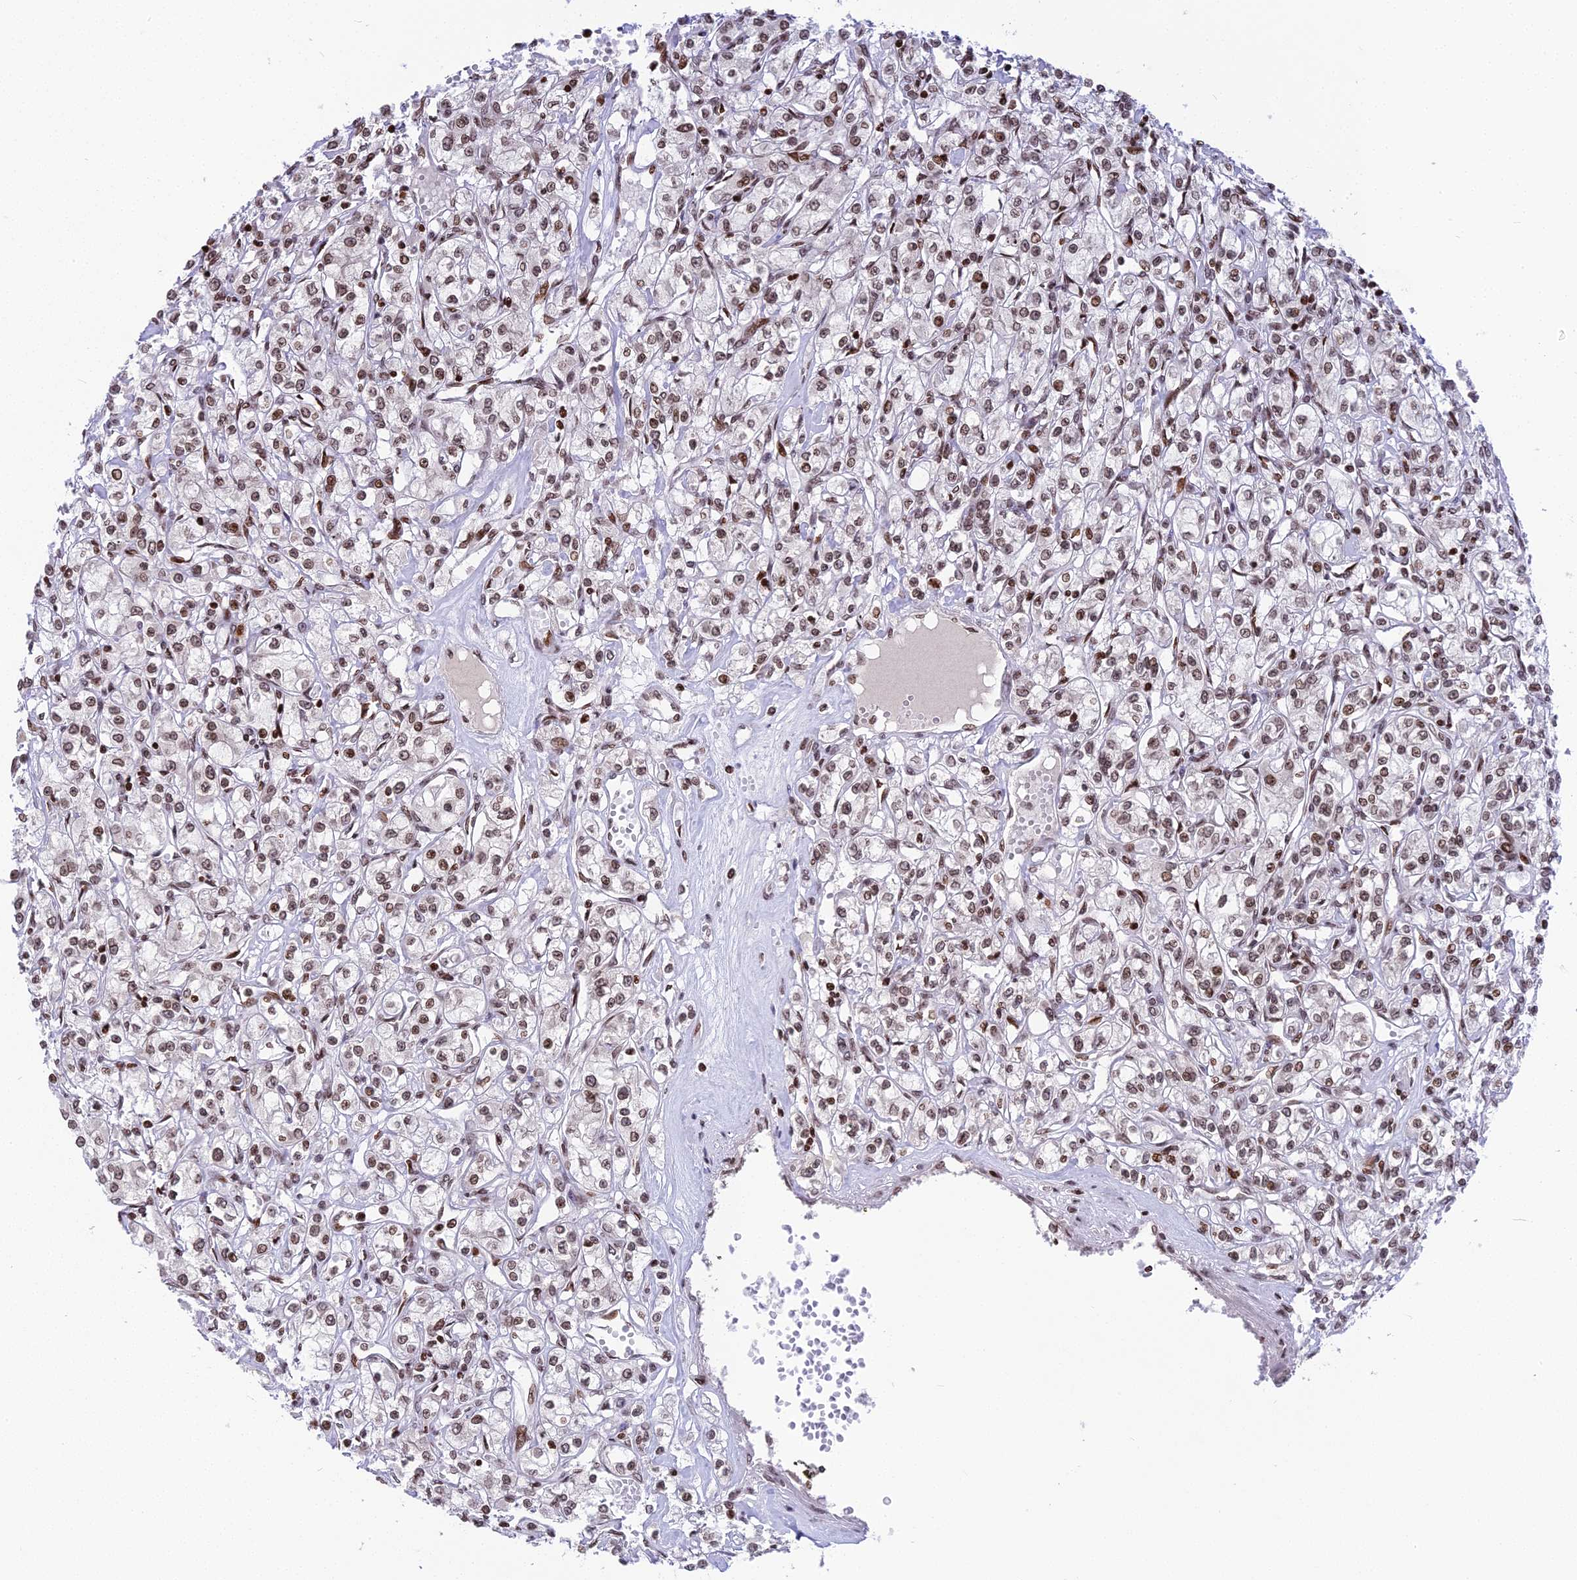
{"staining": {"intensity": "moderate", "quantity": ">75%", "location": "nuclear"}, "tissue": "renal cancer", "cell_type": "Tumor cells", "image_type": "cancer", "snomed": [{"axis": "morphology", "description": "Adenocarcinoma, NOS"}, {"axis": "topography", "description": "Kidney"}], "caption": "This micrograph shows immunohistochemistry (IHC) staining of human renal cancer (adenocarcinoma), with medium moderate nuclear positivity in about >75% of tumor cells.", "gene": "TET2", "patient": {"sex": "female", "age": 59}}